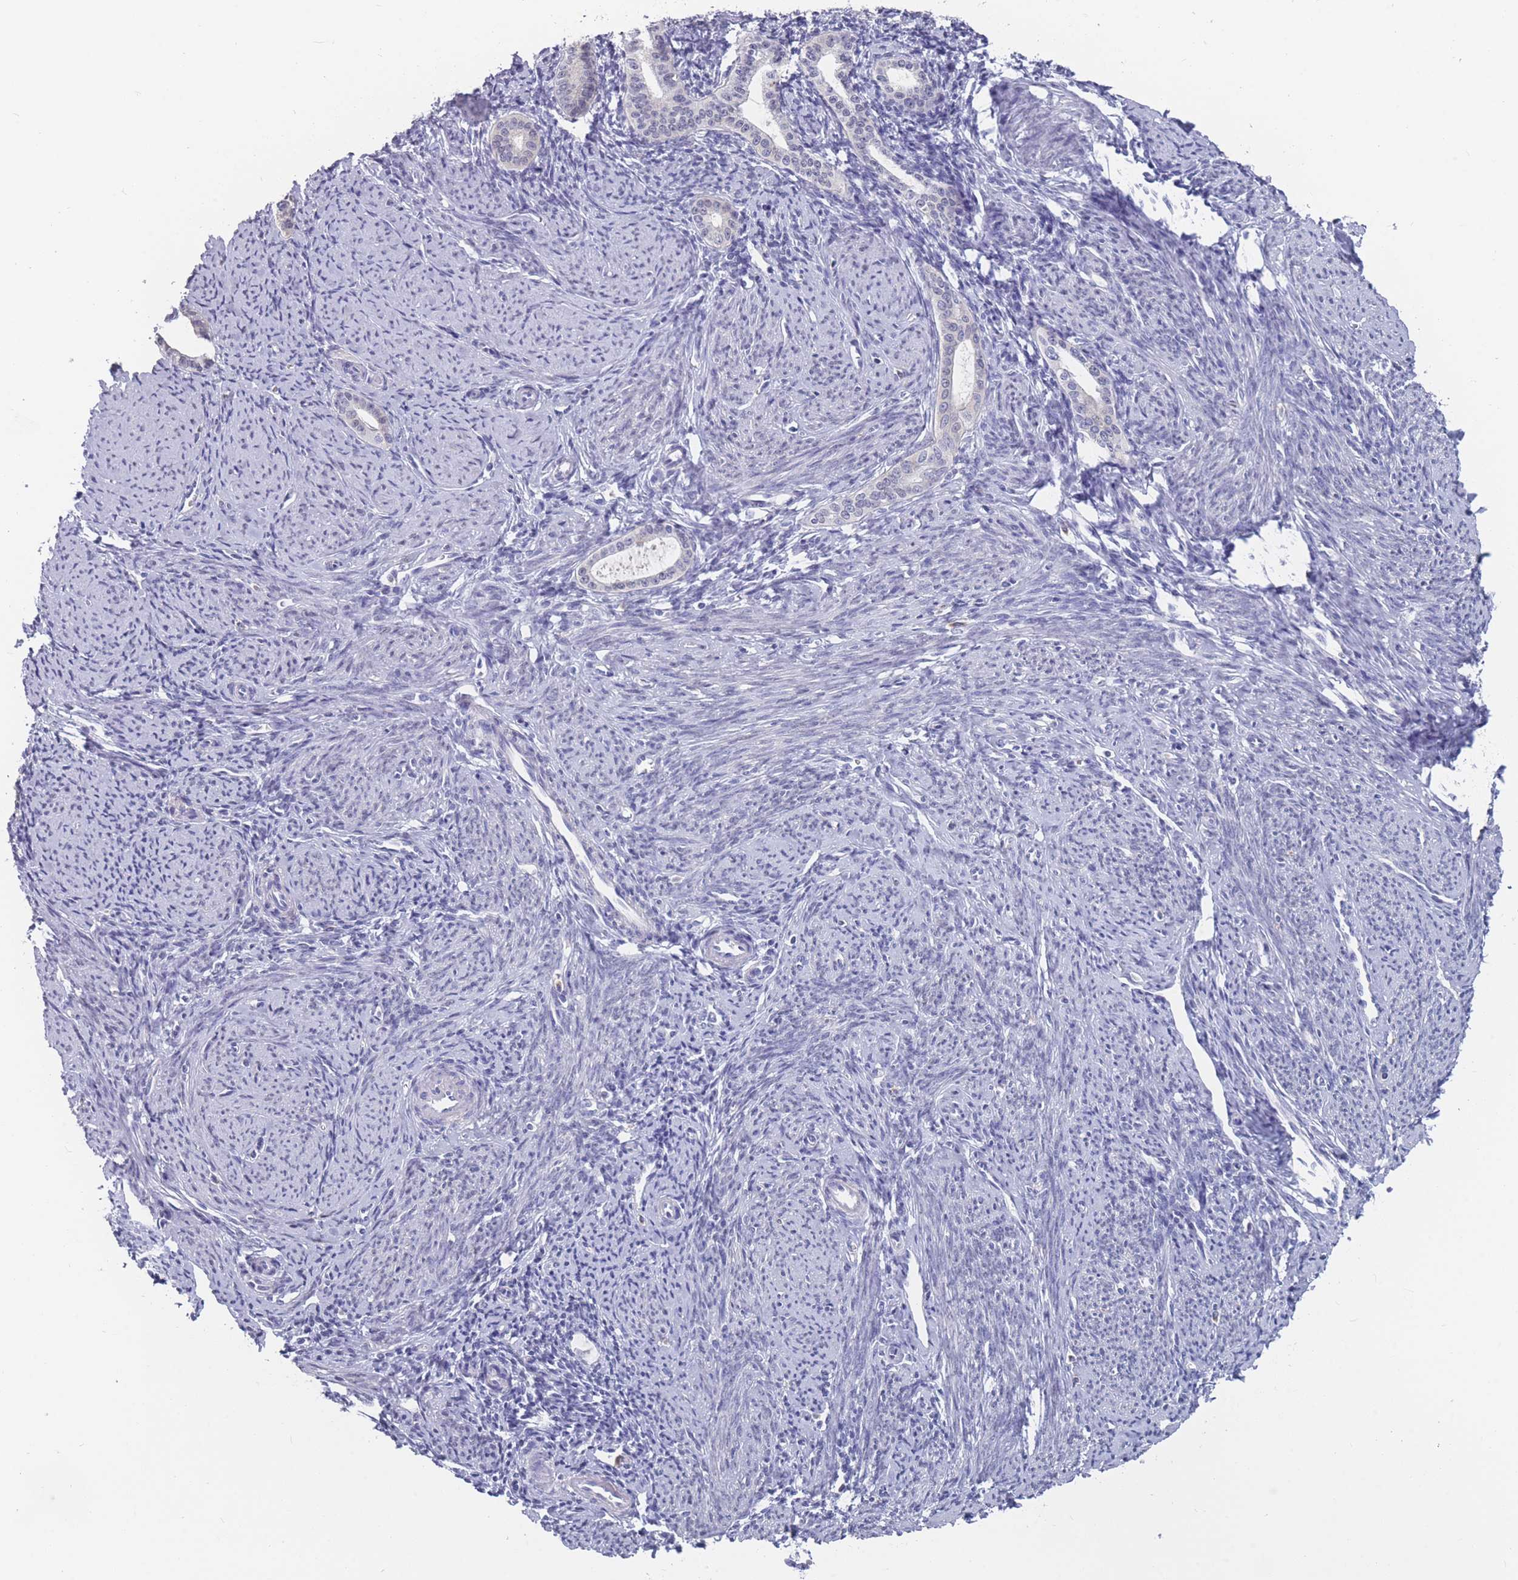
{"staining": {"intensity": "negative", "quantity": "none", "location": "none"}, "tissue": "endometrium", "cell_type": "Cells in endometrial stroma", "image_type": "normal", "snomed": [{"axis": "morphology", "description": "Normal tissue, NOS"}, {"axis": "topography", "description": "Endometrium"}], "caption": "DAB (3,3'-diaminobenzidine) immunohistochemical staining of benign human endometrium reveals no significant positivity in cells in endometrial stroma. (DAB (3,3'-diaminobenzidine) immunohistochemistry (IHC) visualized using brightfield microscopy, high magnification).", "gene": "CYP51A1", "patient": {"sex": "female", "age": 63}}